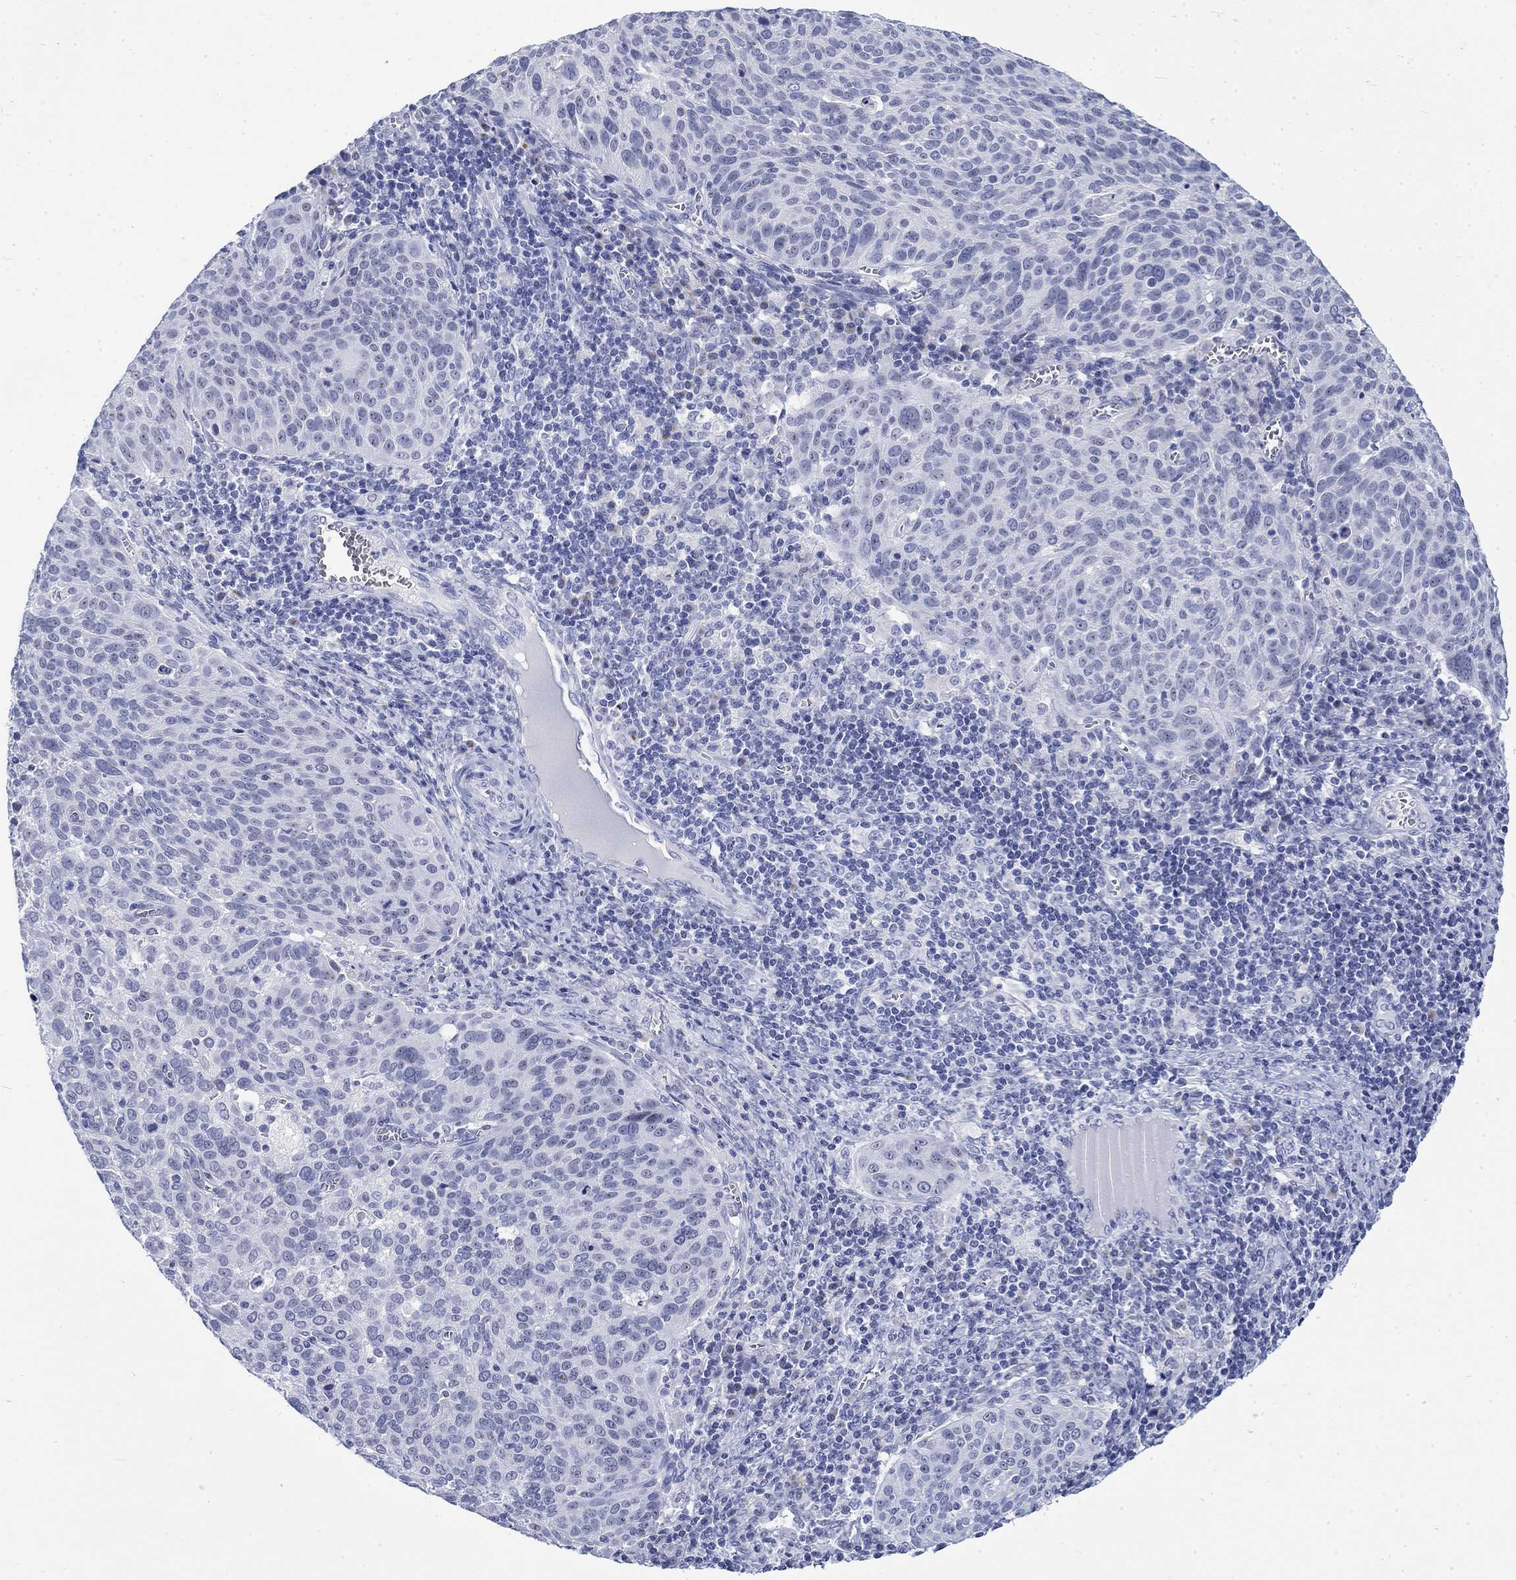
{"staining": {"intensity": "negative", "quantity": "none", "location": "none"}, "tissue": "cervical cancer", "cell_type": "Tumor cells", "image_type": "cancer", "snomed": [{"axis": "morphology", "description": "Squamous cell carcinoma, NOS"}, {"axis": "topography", "description": "Cervix"}], "caption": "Tumor cells show no significant expression in cervical cancer (squamous cell carcinoma).", "gene": "KRT76", "patient": {"sex": "female", "age": 39}}